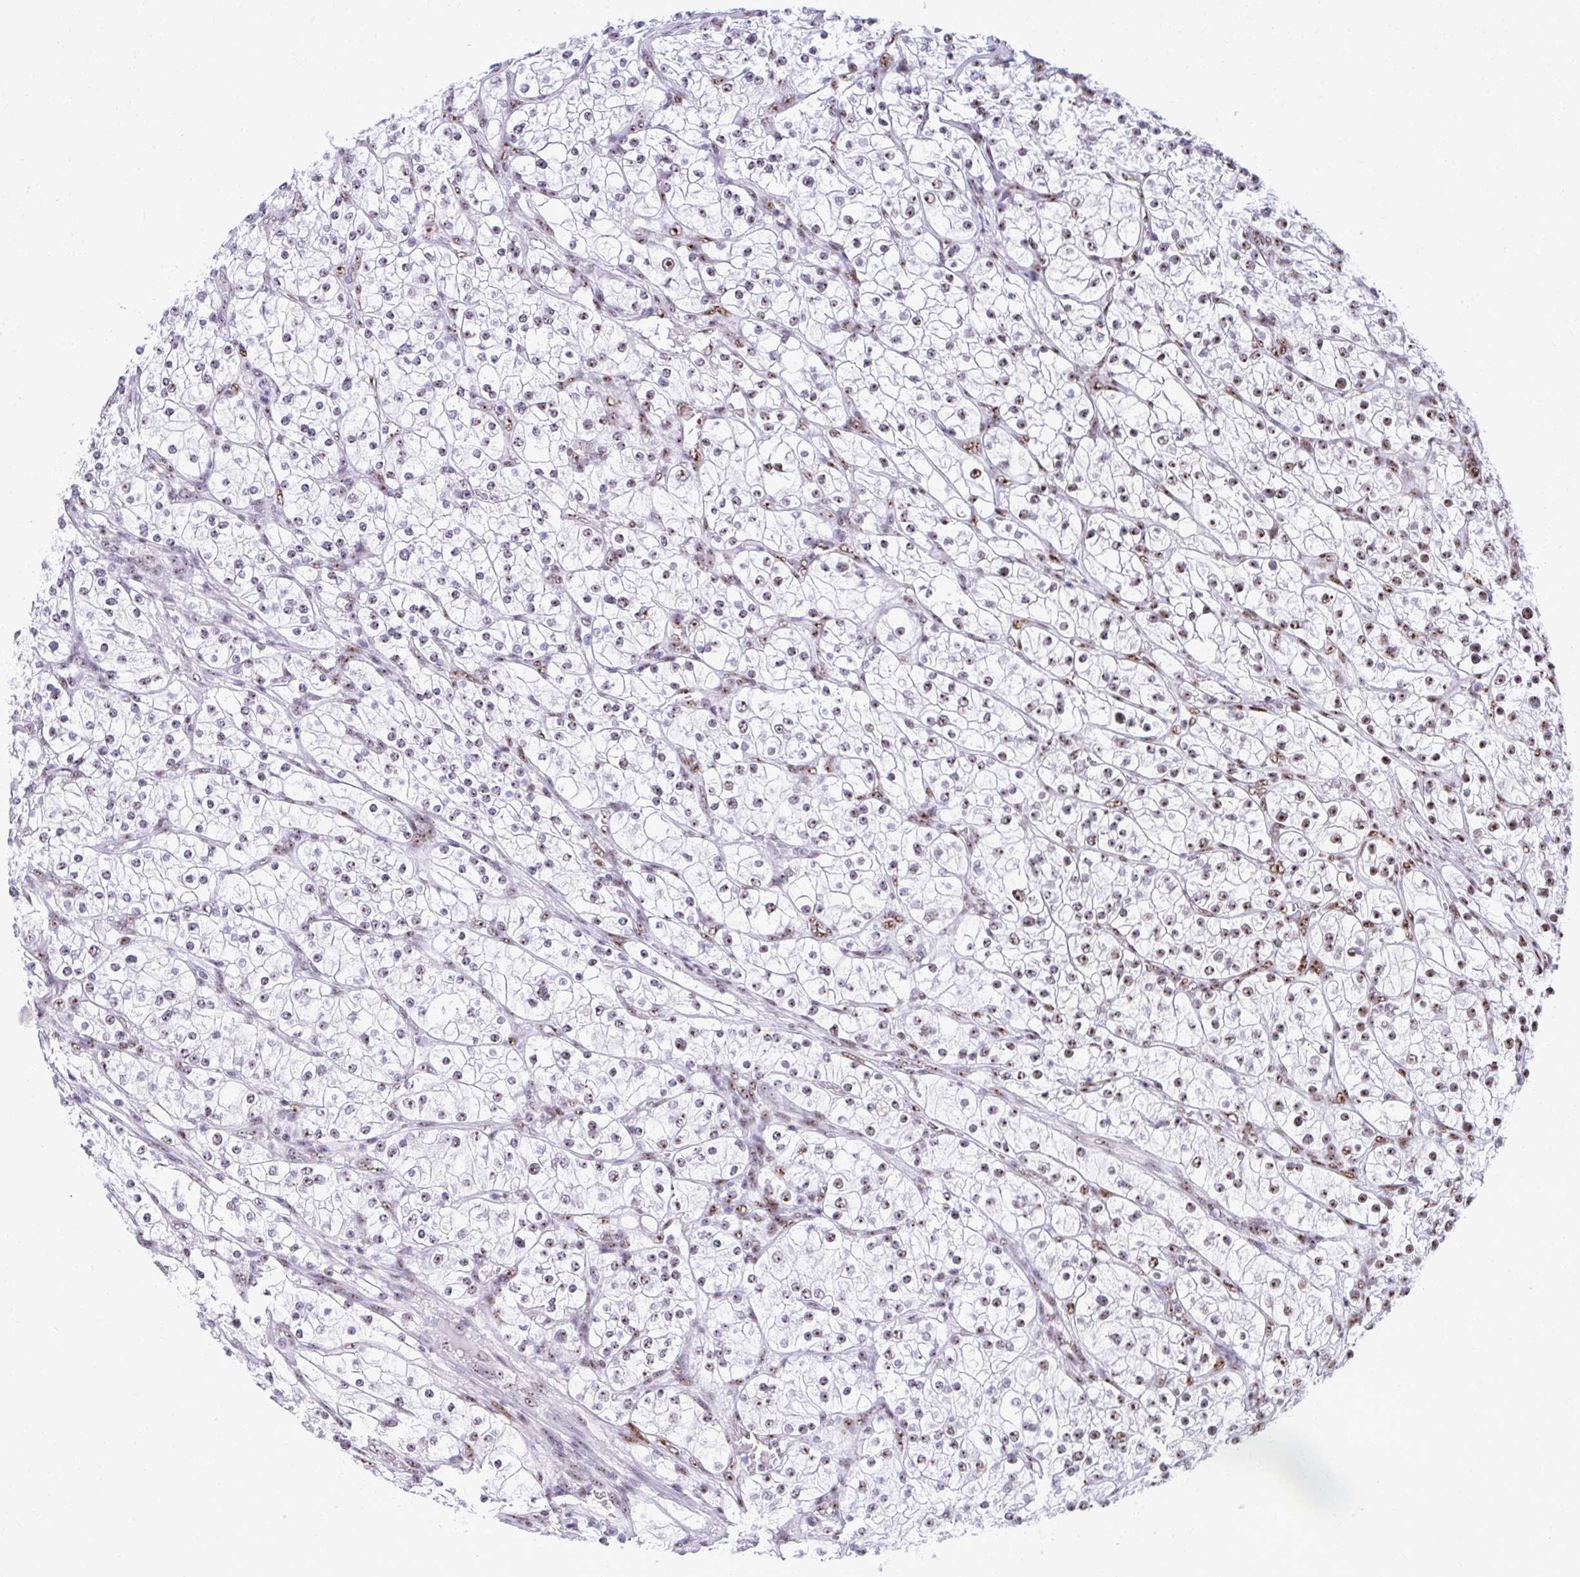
{"staining": {"intensity": "moderate", "quantity": "<25%", "location": "nuclear"}, "tissue": "renal cancer", "cell_type": "Tumor cells", "image_type": "cancer", "snomed": [{"axis": "morphology", "description": "Adenocarcinoma, NOS"}, {"axis": "topography", "description": "Kidney"}], "caption": "Moderate nuclear positivity for a protein is seen in about <25% of tumor cells of renal adenocarcinoma using immunohistochemistry.", "gene": "PELP1", "patient": {"sex": "male", "age": 80}}